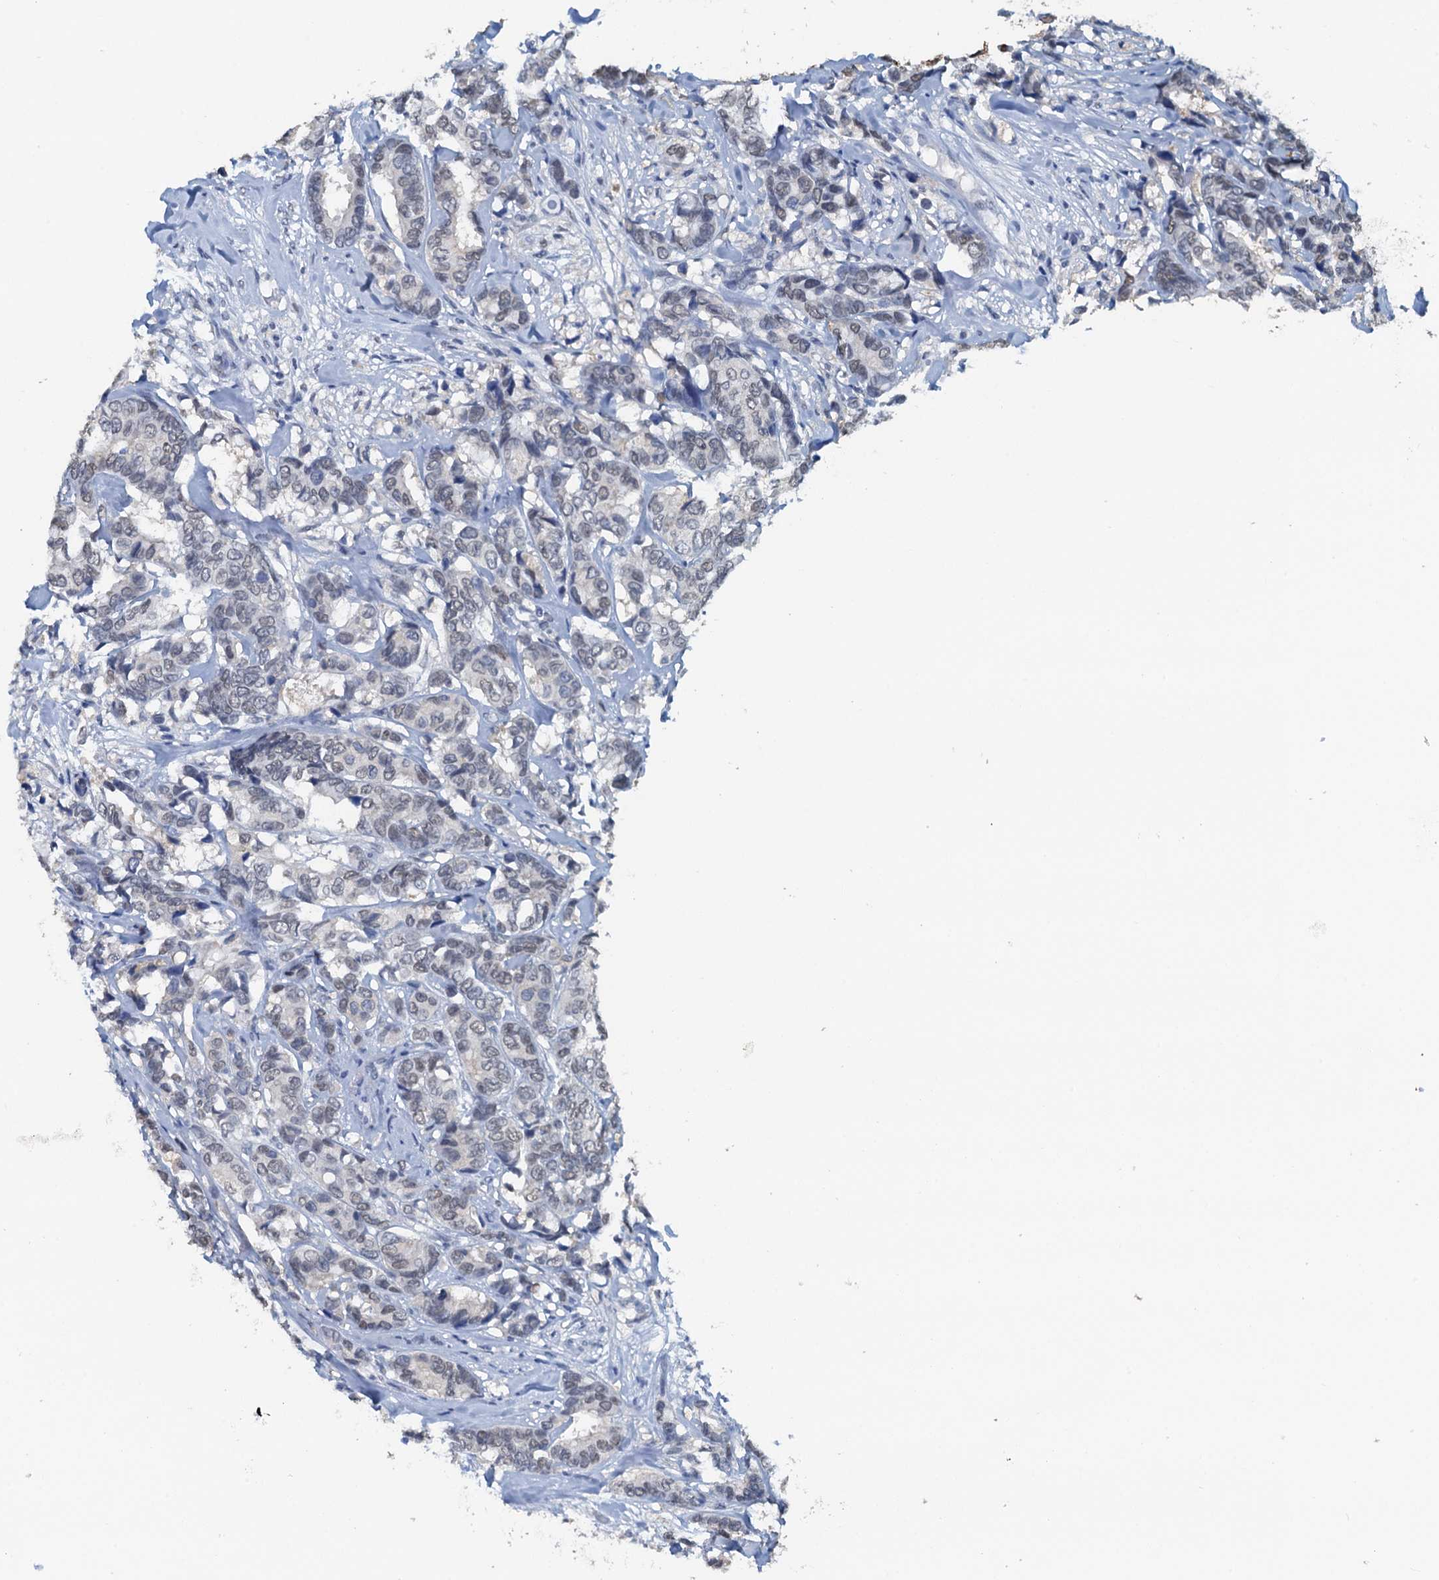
{"staining": {"intensity": "negative", "quantity": "none", "location": "none"}, "tissue": "breast cancer", "cell_type": "Tumor cells", "image_type": "cancer", "snomed": [{"axis": "morphology", "description": "Duct carcinoma"}, {"axis": "topography", "description": "Breast"}], "caption": "Breast cancer was stained to show a protein in brown. There is no significant expression in tumor cells. The staining was performed using DAB to visualize the protein expression in brown, while the nuclei were stained in blue with hematoxylin (Magnification: 20x).", "gene": "AHCY", "patient": {"sex": "female", "age": 87}}